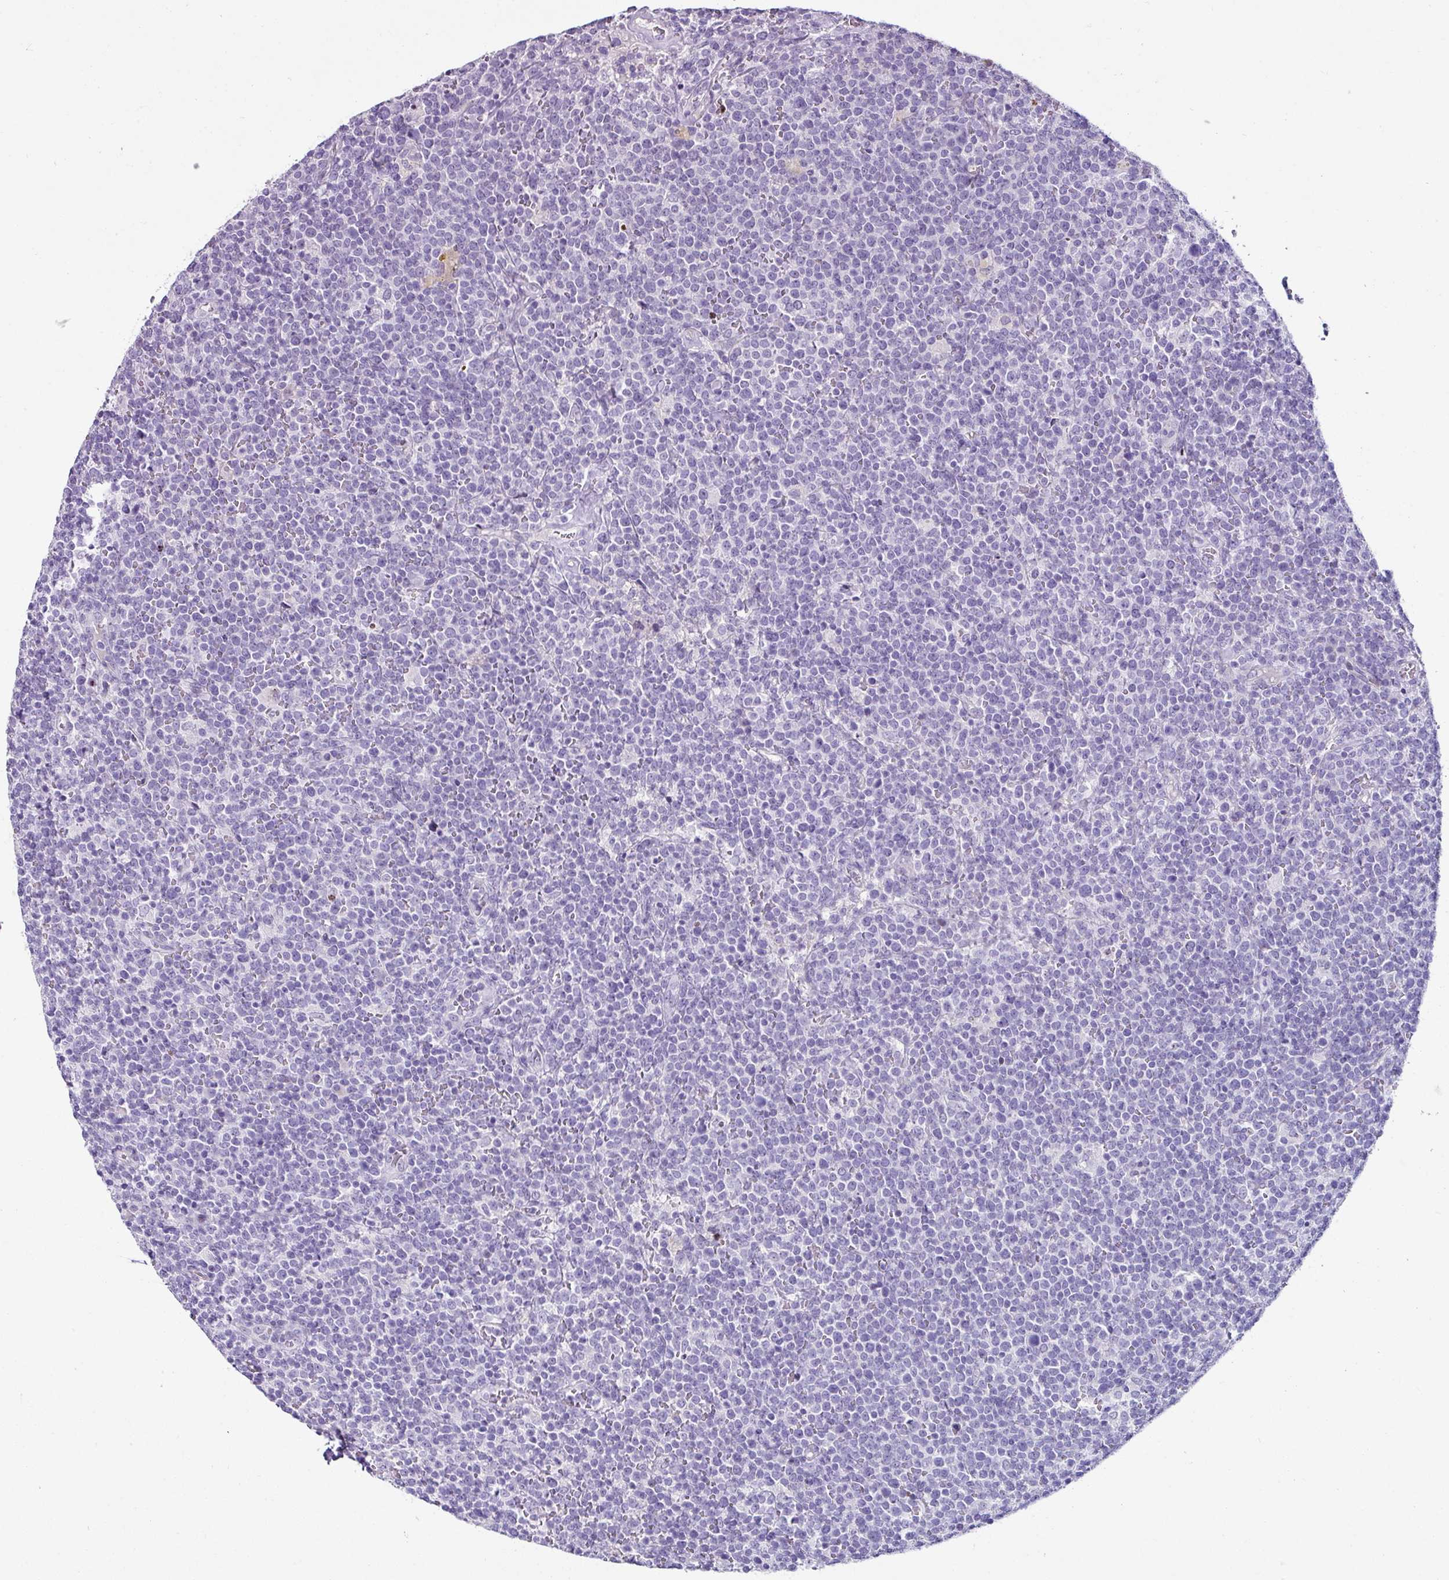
{"staining": {"intensity": "negative", "quantity": "none", "location": "none"}, "tissue": "lymphoma", "cell_type": "Tumor cells", "image_type": "cancer", "snomed": [{"axis": "morphology", "description": "Malignant lymphoma, non-Hodgkin's type, High grade"}, {"axis": "topography", "description": "Lymph node"}], "caption": "The immunohistochemistry (IHC) histopathology image has no significant staining in tumor cells of lymphoma tissue. (Brightfield microscopy of DAB IHC at high magnification).", "gene": "TRA2A", "patient": {"sex": "male", "age": 61}}